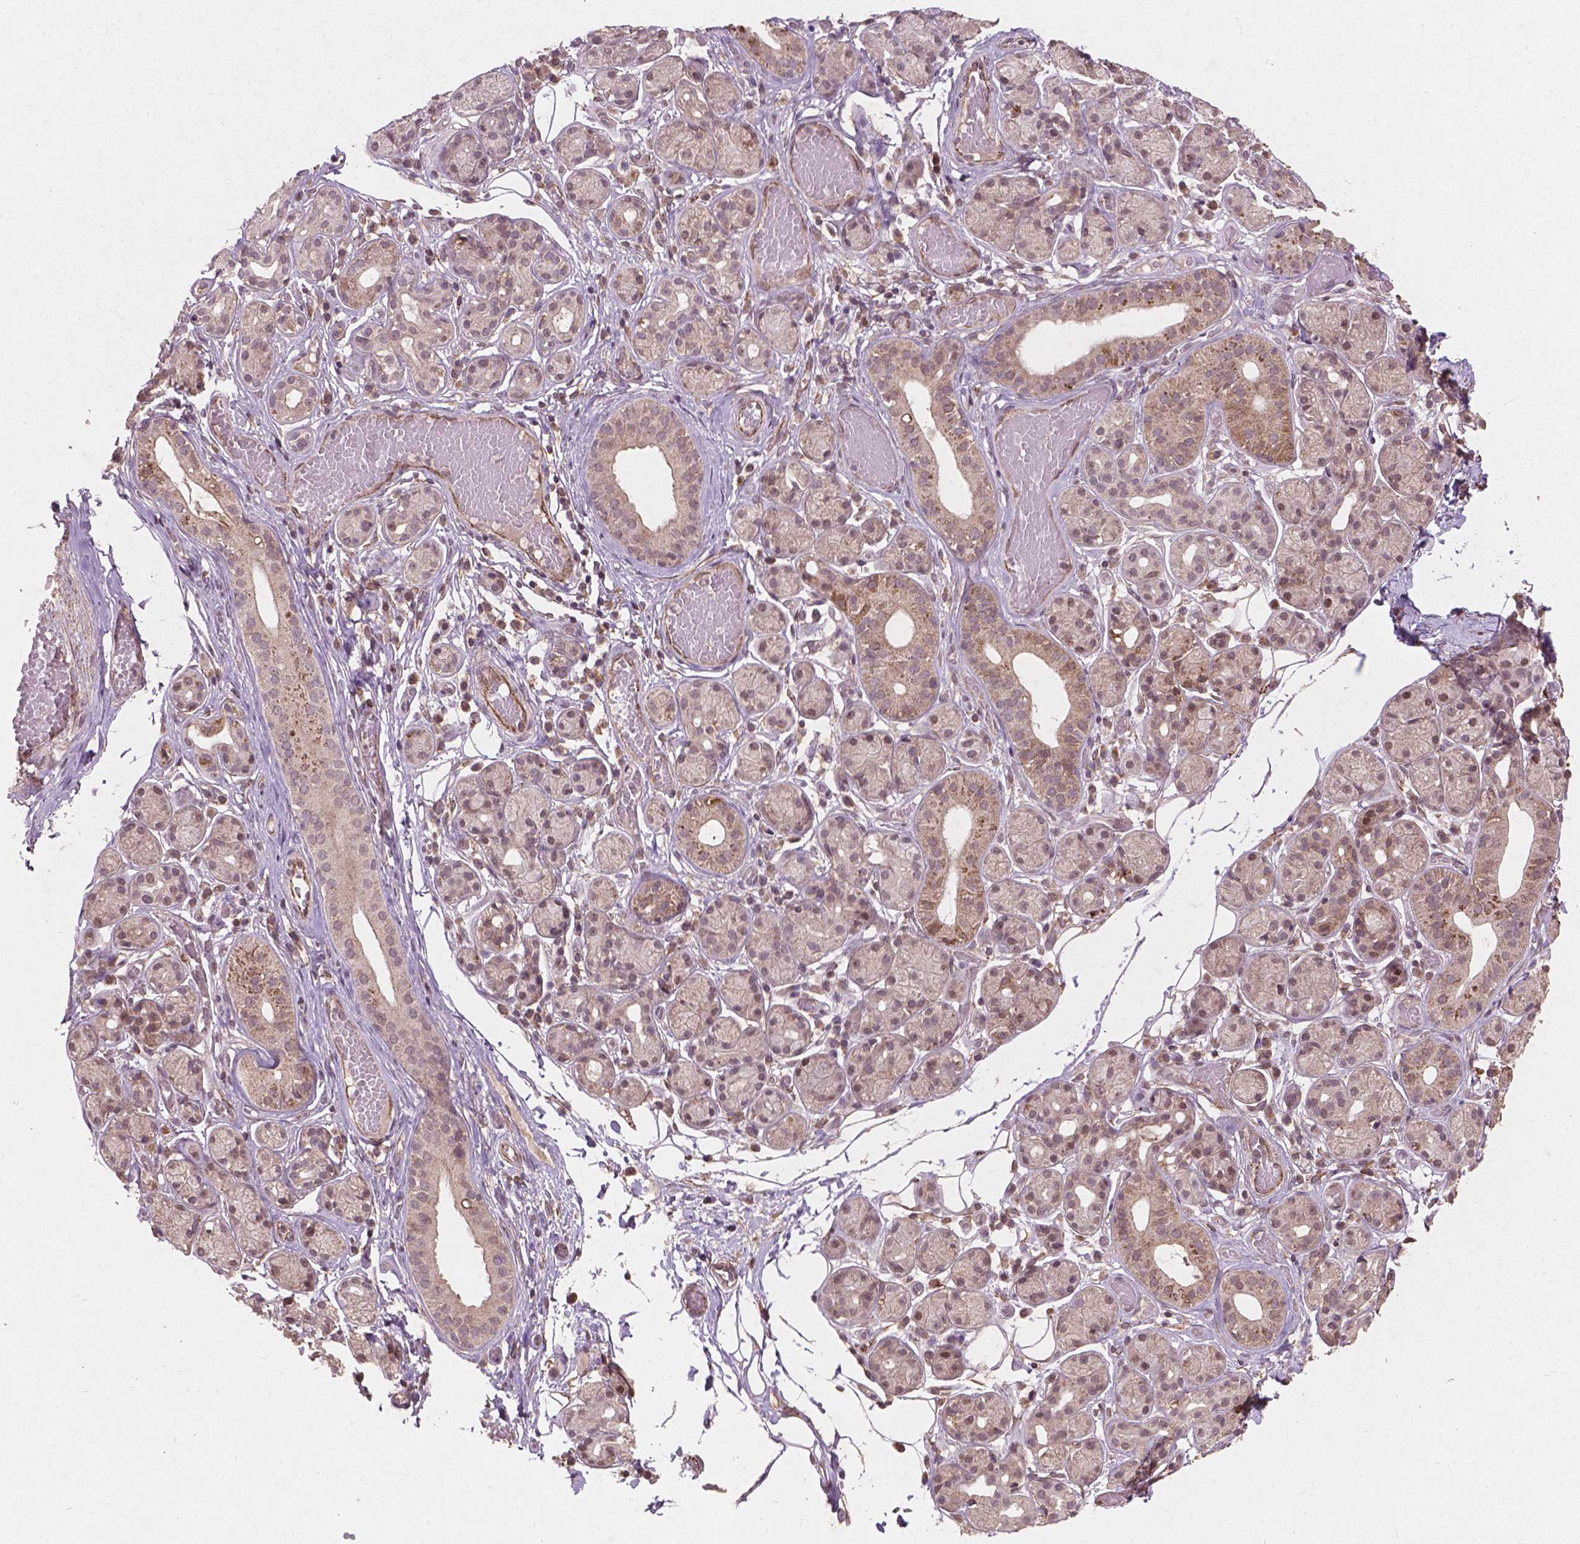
{"staining": {"intensity": "weak", "quantity": "<25%", "location": "cytoplasmic/membranous,nuclear"}, "tissue": "salivary gland", "cell_type": "Glandular cells", "image_type": "normal", "snomed": [{"axis": "morphology", "description": "Normal tissue, NOS"}, {"axis": "topography", "description": "Salivary gland"}, {"axis": "topography", "description": "Peripheral nerve tissue"}], "caption": "Glandular cells are negative for brown protein staining in normal salivary gland. (Brightfield microscopy of DAB immunohistochemistry at high magnification).", "gene": "SMAD2", "patient": {"sex": "male", "age": 71}}